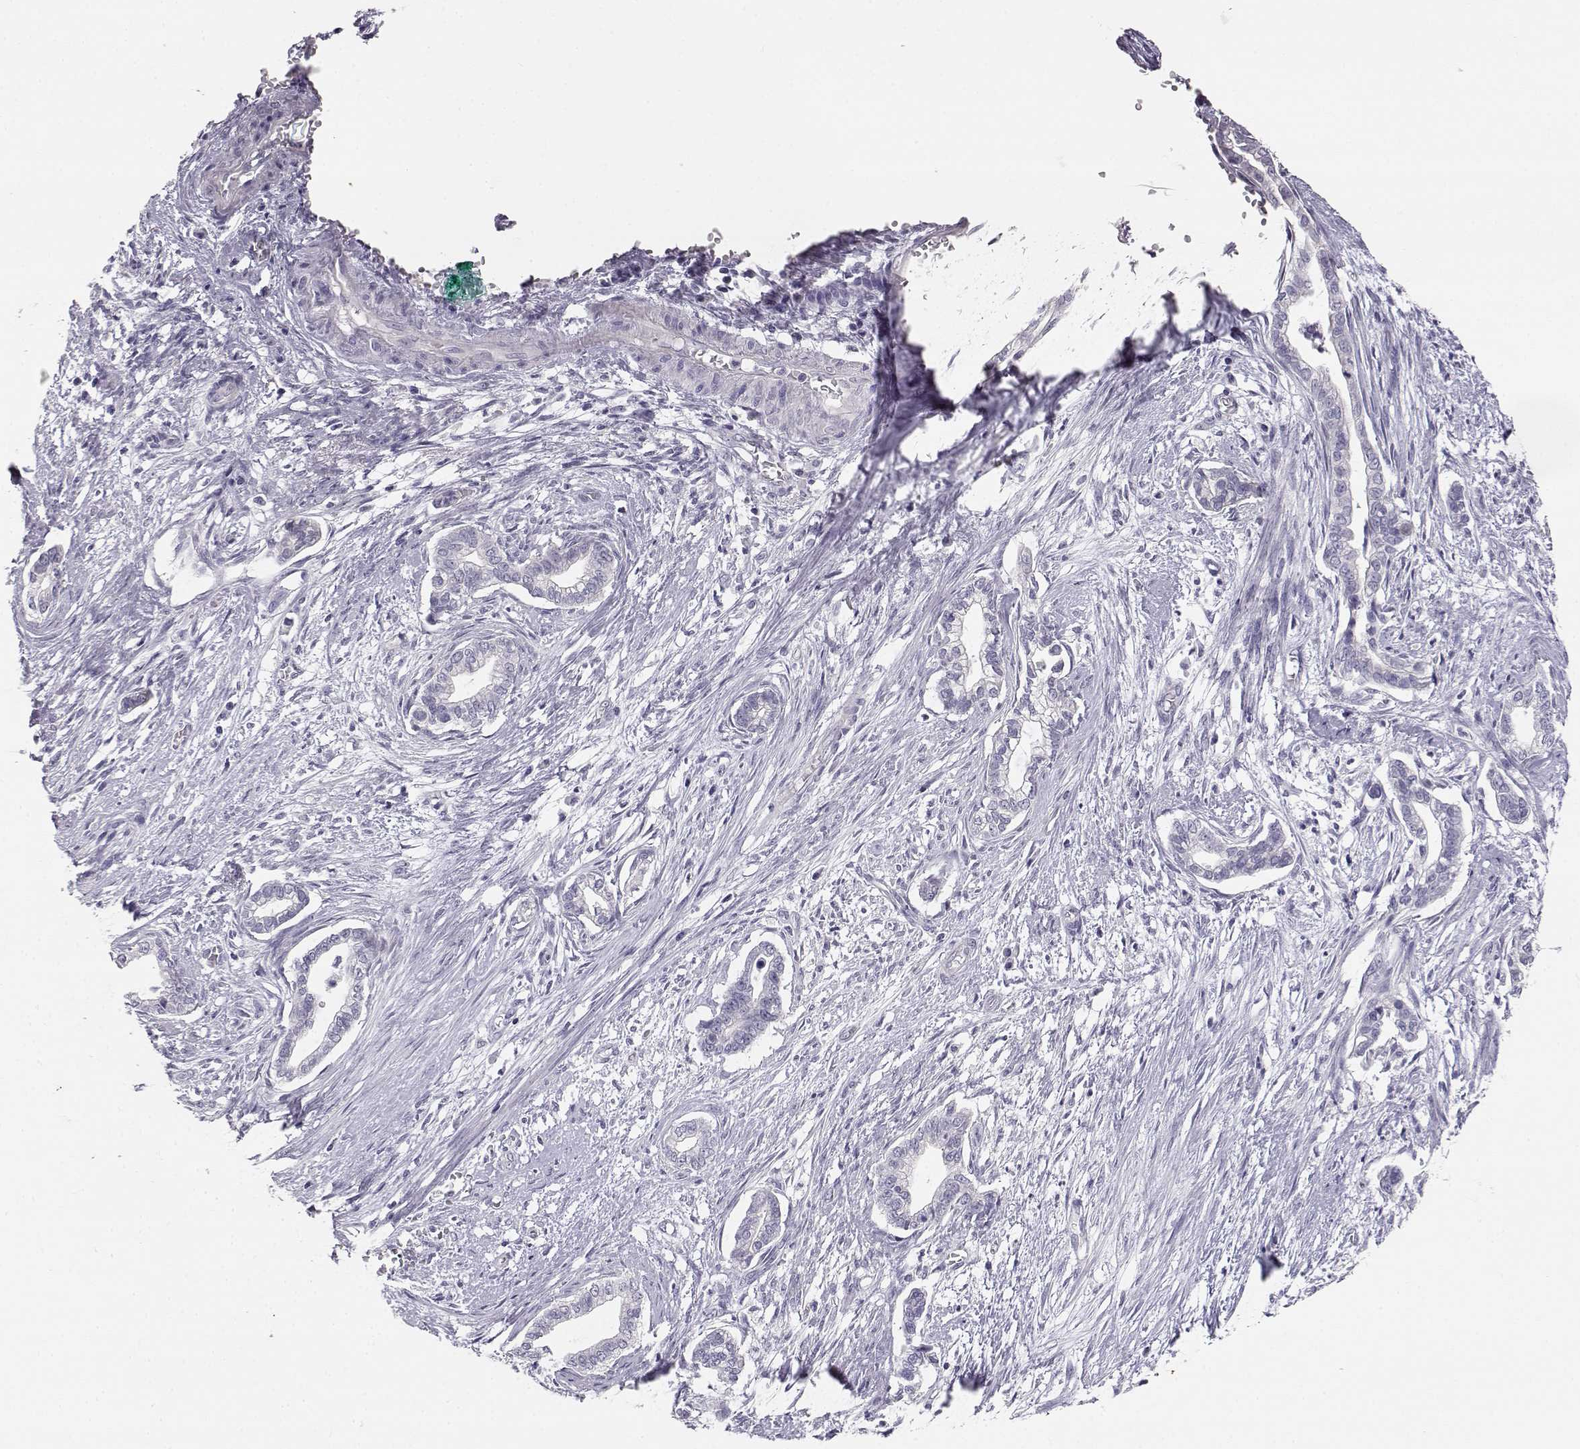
{"staining": {"intensity": "negative", "quantity": "none", "location": "none"}, "tissue": "cervical cancer", "cell_type": "Tumor cells", "image_type": "cancer", "snomed": [{"axis": "morphology", "description": "Adenocarcinoma, NOS"}, {"axis": "topography", "description": "Cervix"}], "caption": "Tumor cells show no significant protein positivity in cervical adenocarcinoma.", "gene": "MYCBPAP", "patient": {"sex": "female", "age": 62}}